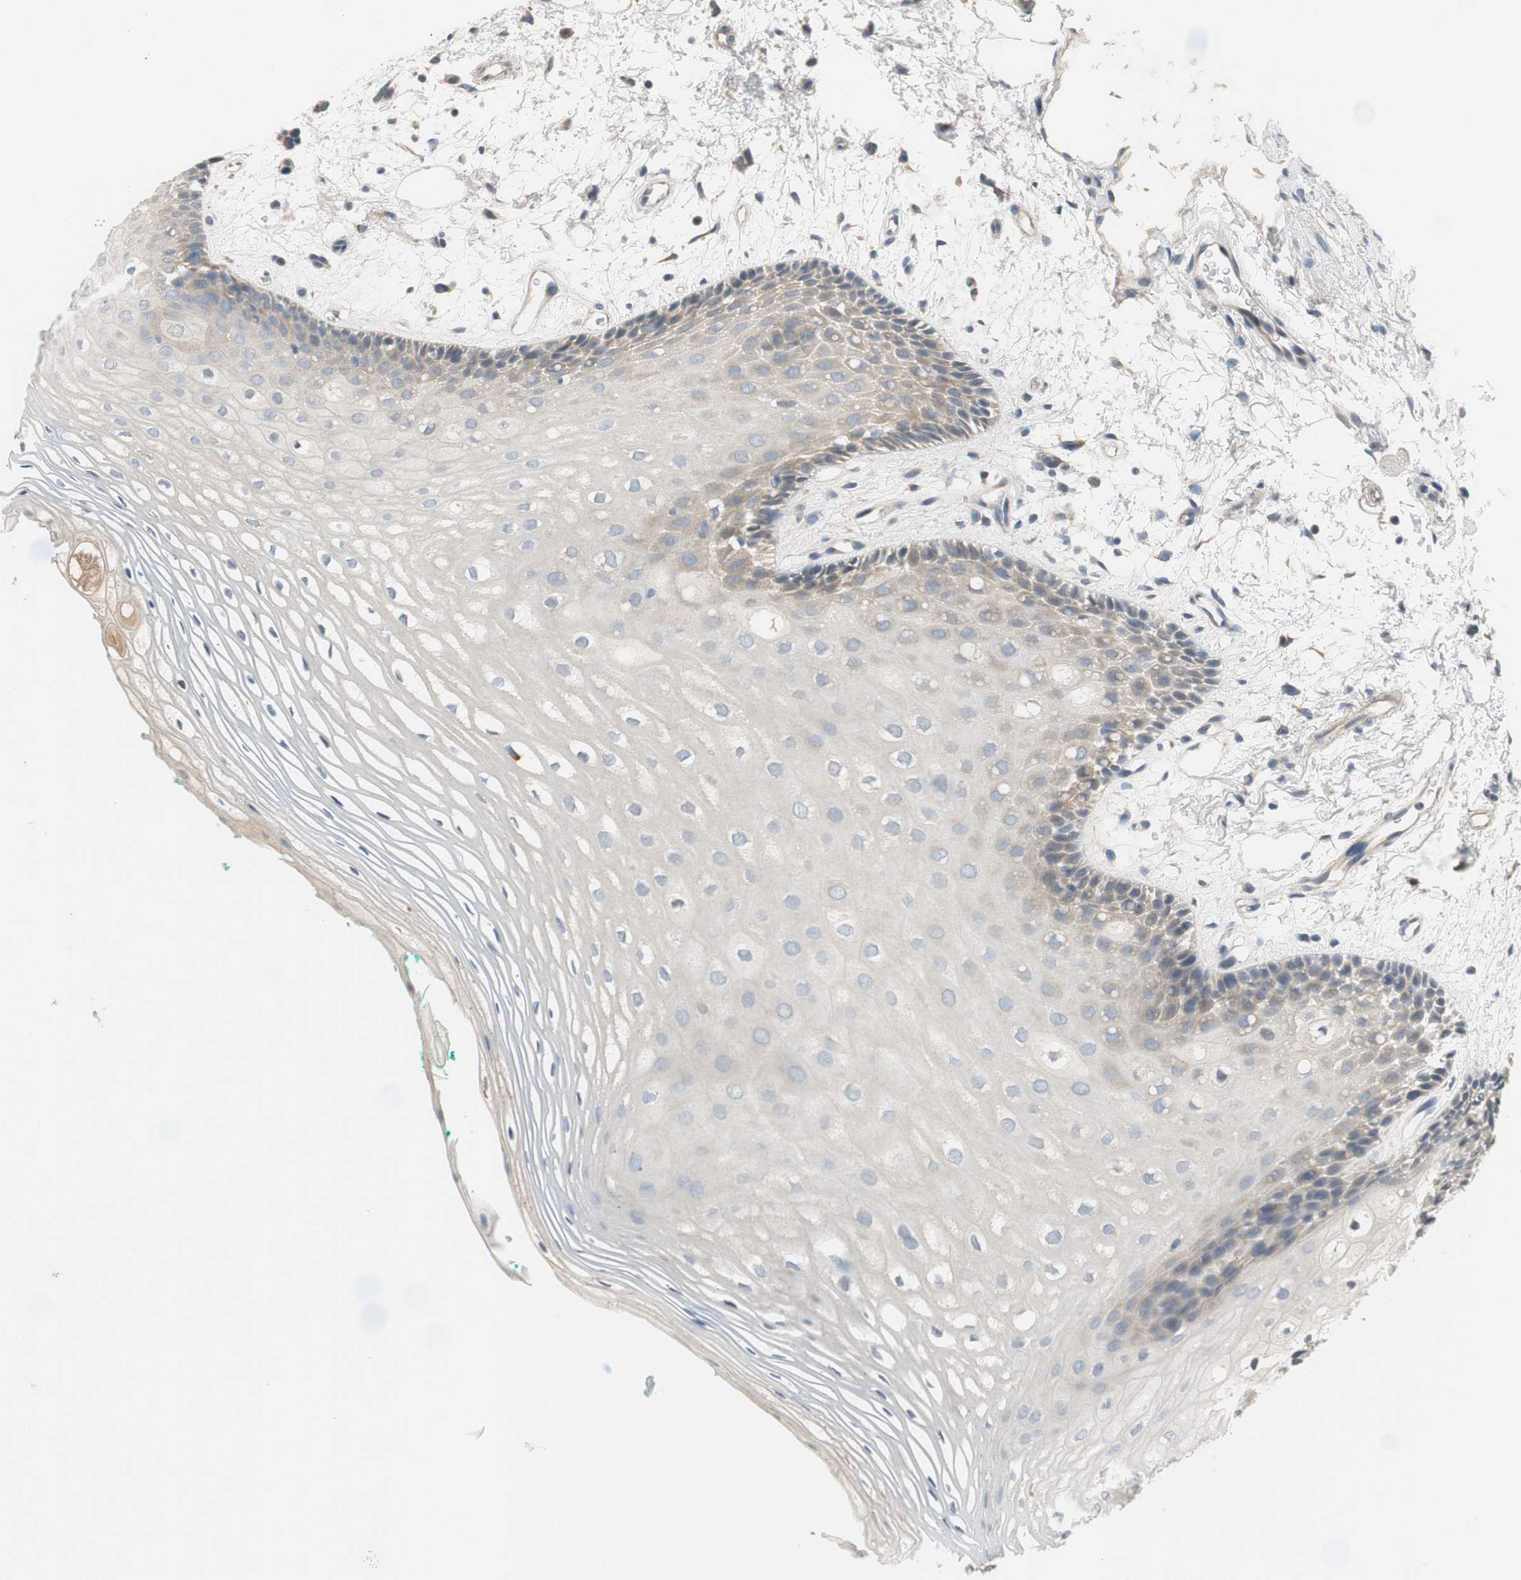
{"staining": {"intensity": "negative", "quantity": "none", "location": "none"}, "tissue": "oral mucosa", "cell_type": "Squamous epithelial cells", "image_type": "normal", "snomed": [{"axis": "morphology", "description": "Normal tissue, NOS"}, {"axis": "topography", "description": "Skeletal muscle"}, {"axis": "topography", "description": "Oral tissue"}, {"axis": "topography", "description": "Peripheral nerve tissue"}], "caption": "The image displays no significant positivity in squamous epithelial cells of oral mucosa.", "gene": "TACR3", "patient": {"sex": "female", "age": 84}}